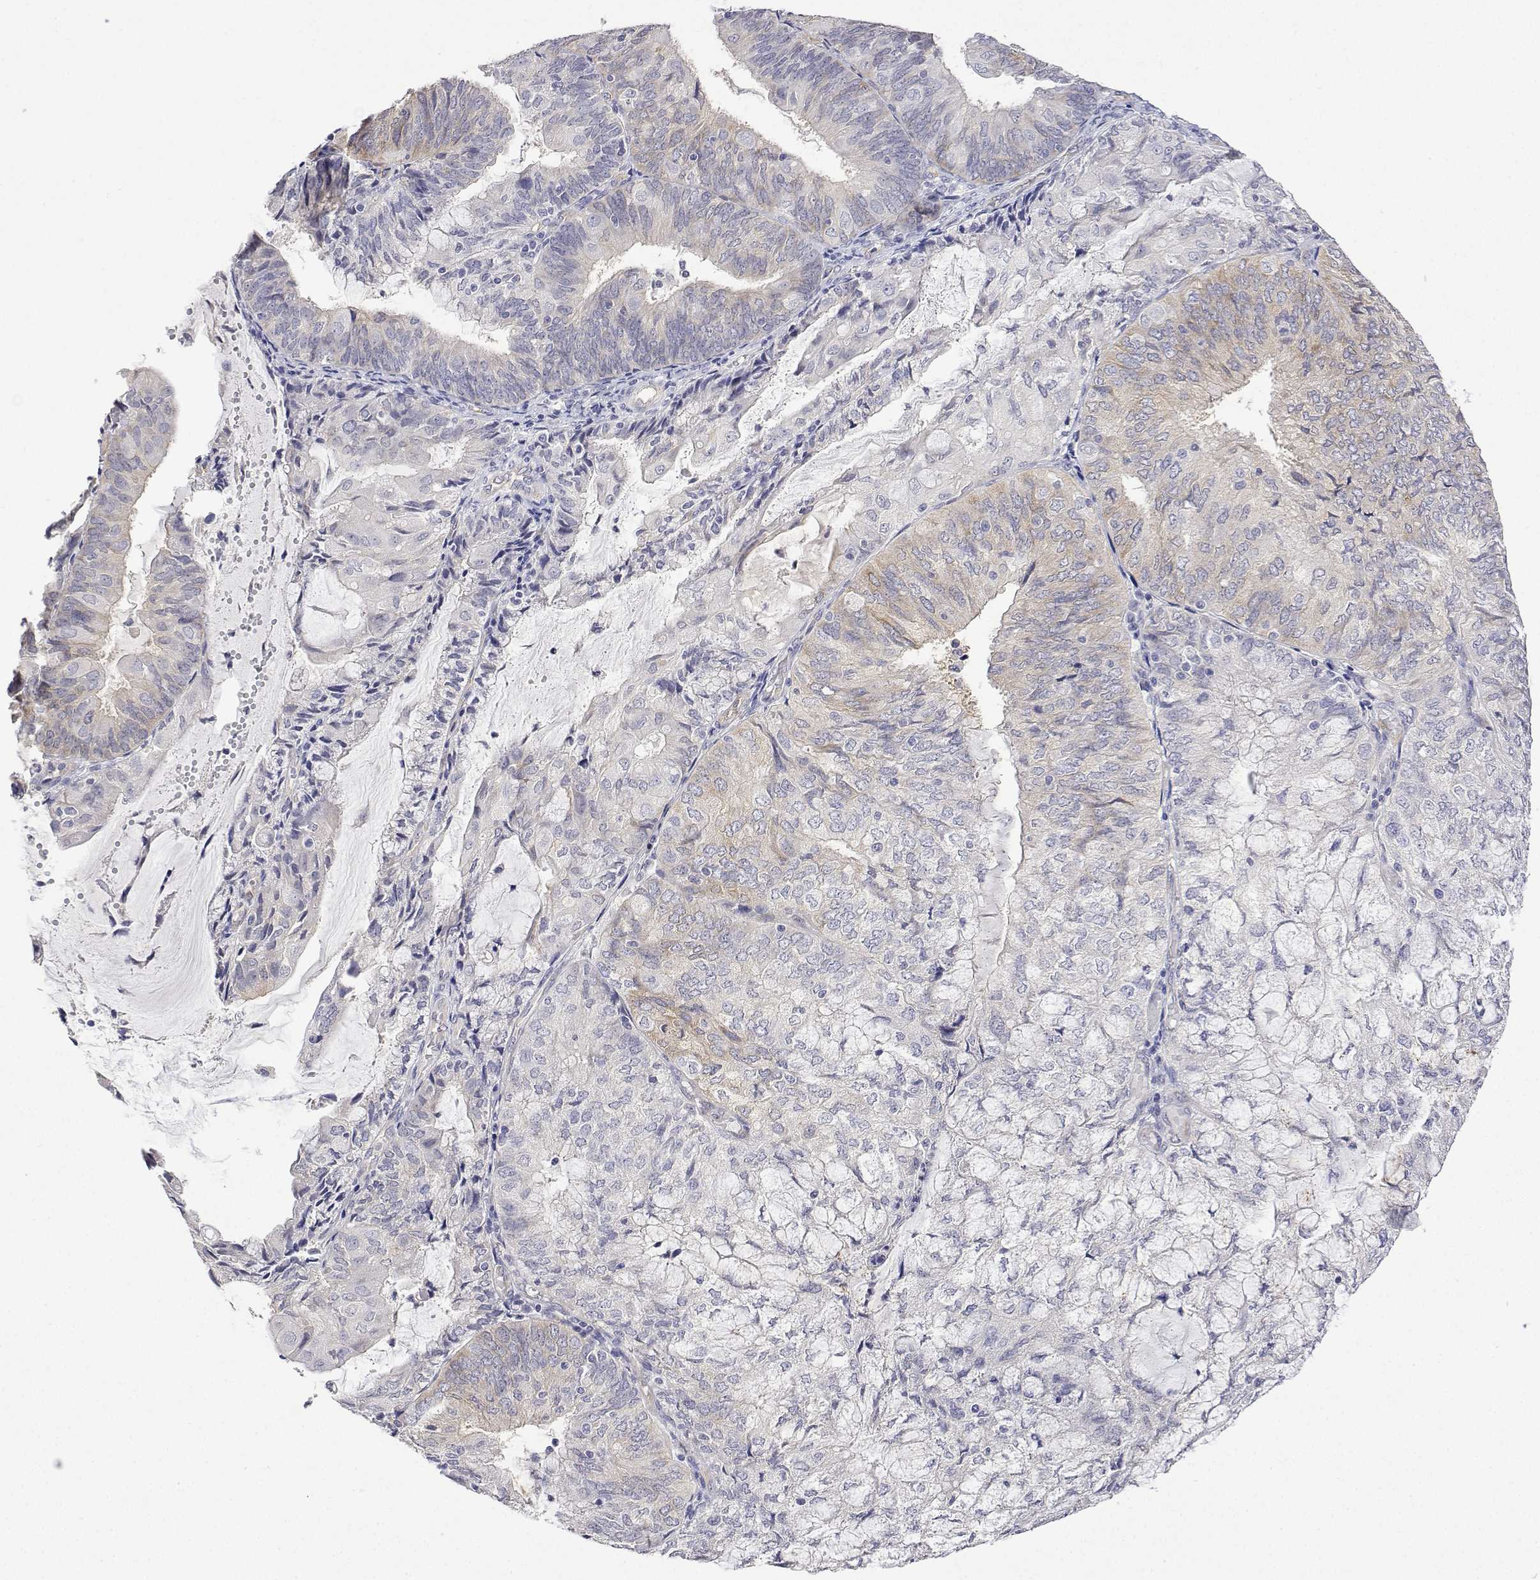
{"staining": {"intensity": "negative", "quantity": "none", "location": "none"}, "tissue": "endometrial cancer", "cell_type": "Tumor cells", "image_type": "cancer", "snomed": [{"axis": "morphology", "description": "Adenocarcinoma, NOS"}, {"axis": "topography", "description": "Endometrium"}], "caption": "A micrograph of endometrial cancer (adenocarcinoma) stained for a protein displays no brown staining in tumor cells. The staining was performed using DAB to visualize the protein expression in brown, while the nuclei were stained in blue with hematoxylin (Magnification: 20x).", "gene": "PLCB1", "patient": {"sex": "female", "age": 81}}